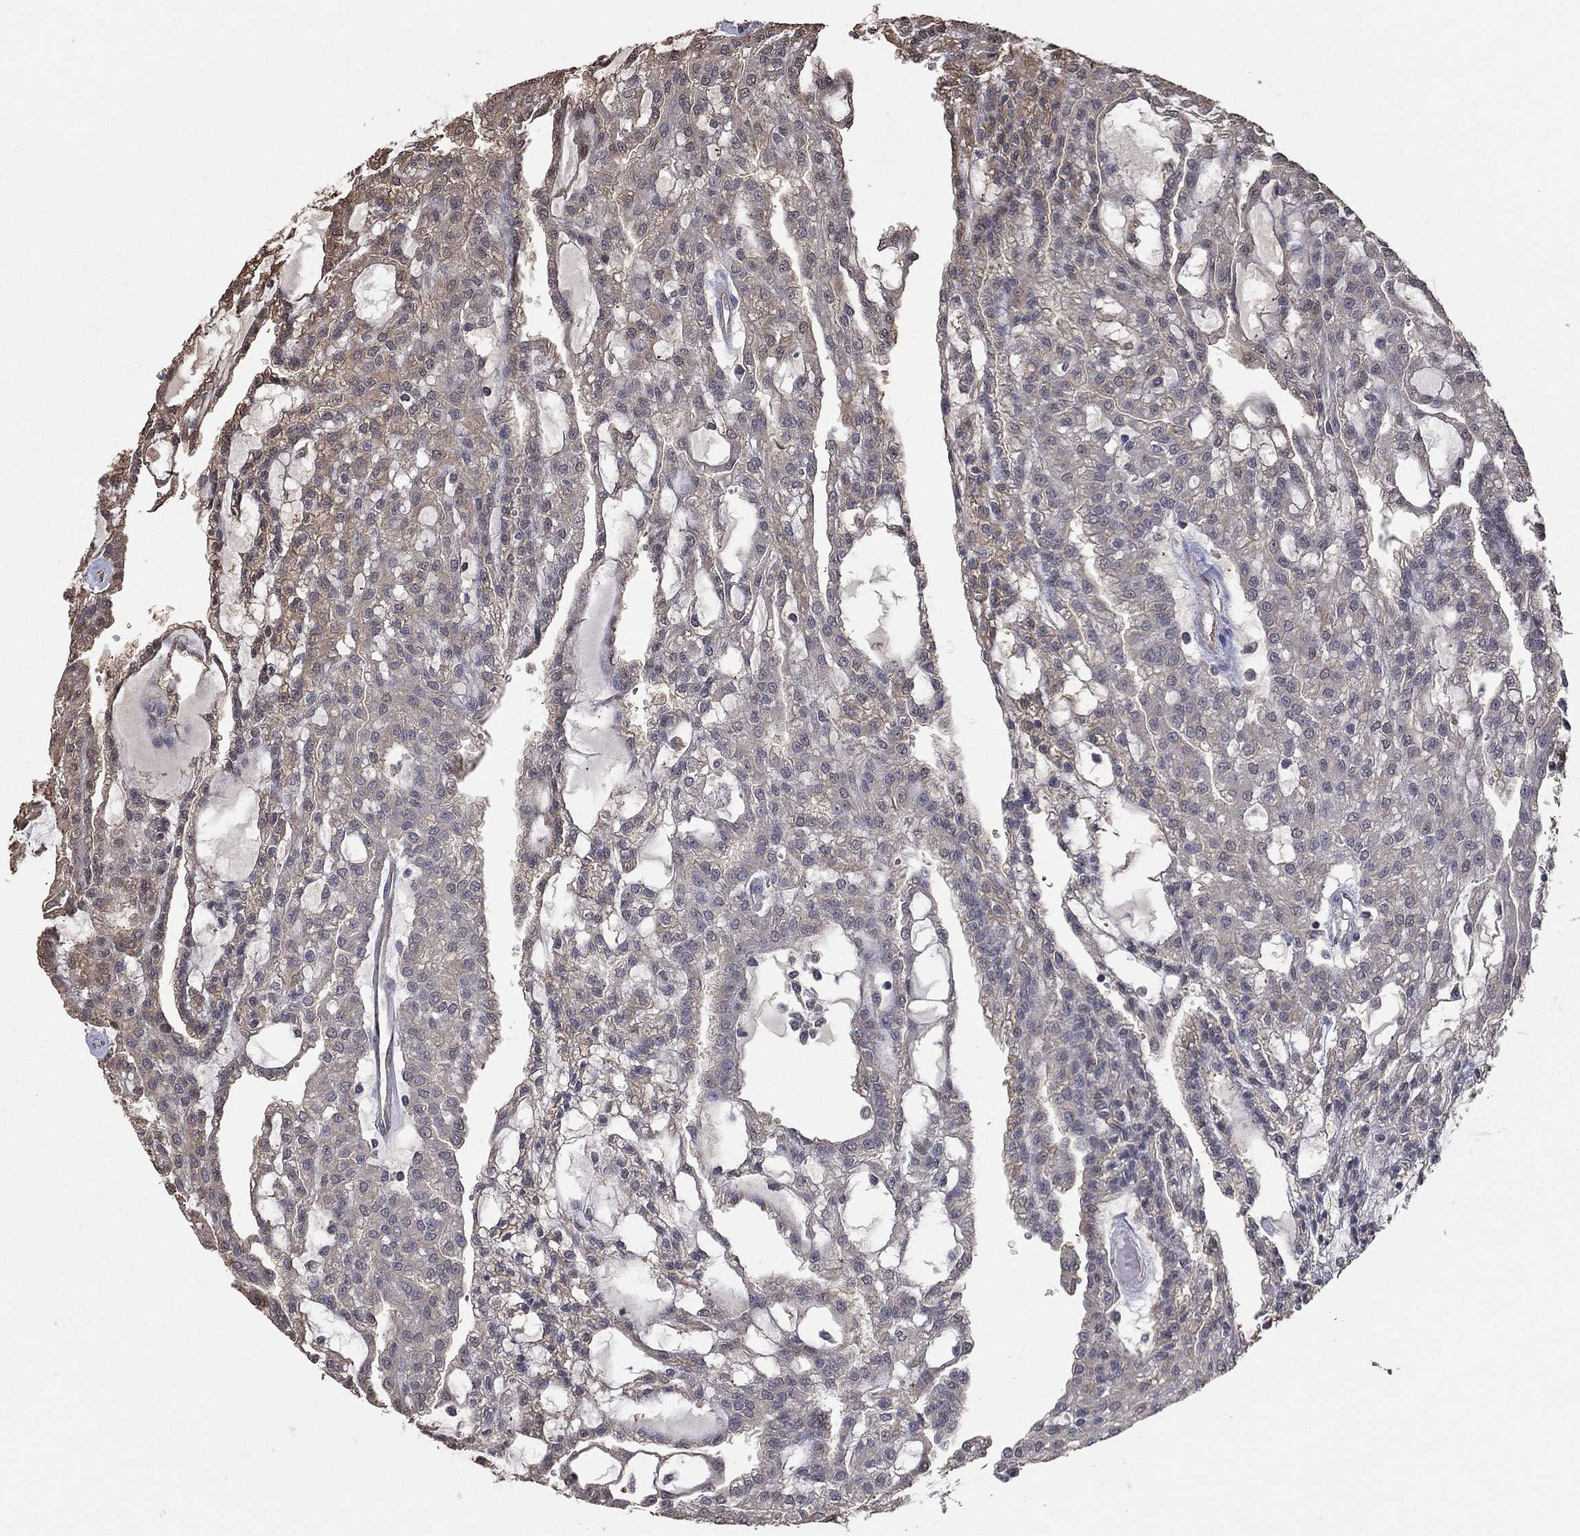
{"staining": {"intensity": "weak", "quantity": "25%-75%", "location": "cytoplasmic/membranous"}, "tissue": "renal cancer", "cell_type": "Tumor cells", "image_type": "cancer", "snomed": [{"axis": "morphology", "description": "Adenocarcinoma, NOS"}, {"axis": "topography", "description": "Kidney"}], "caption": "Renal cancer stained with DAB IHC reveals low levels of weak cytoplasmic/membranous staining in about 25%-75% of tumor cells.", "gene": "RNF114", "patient": {"sex": "male", "age": 63}}